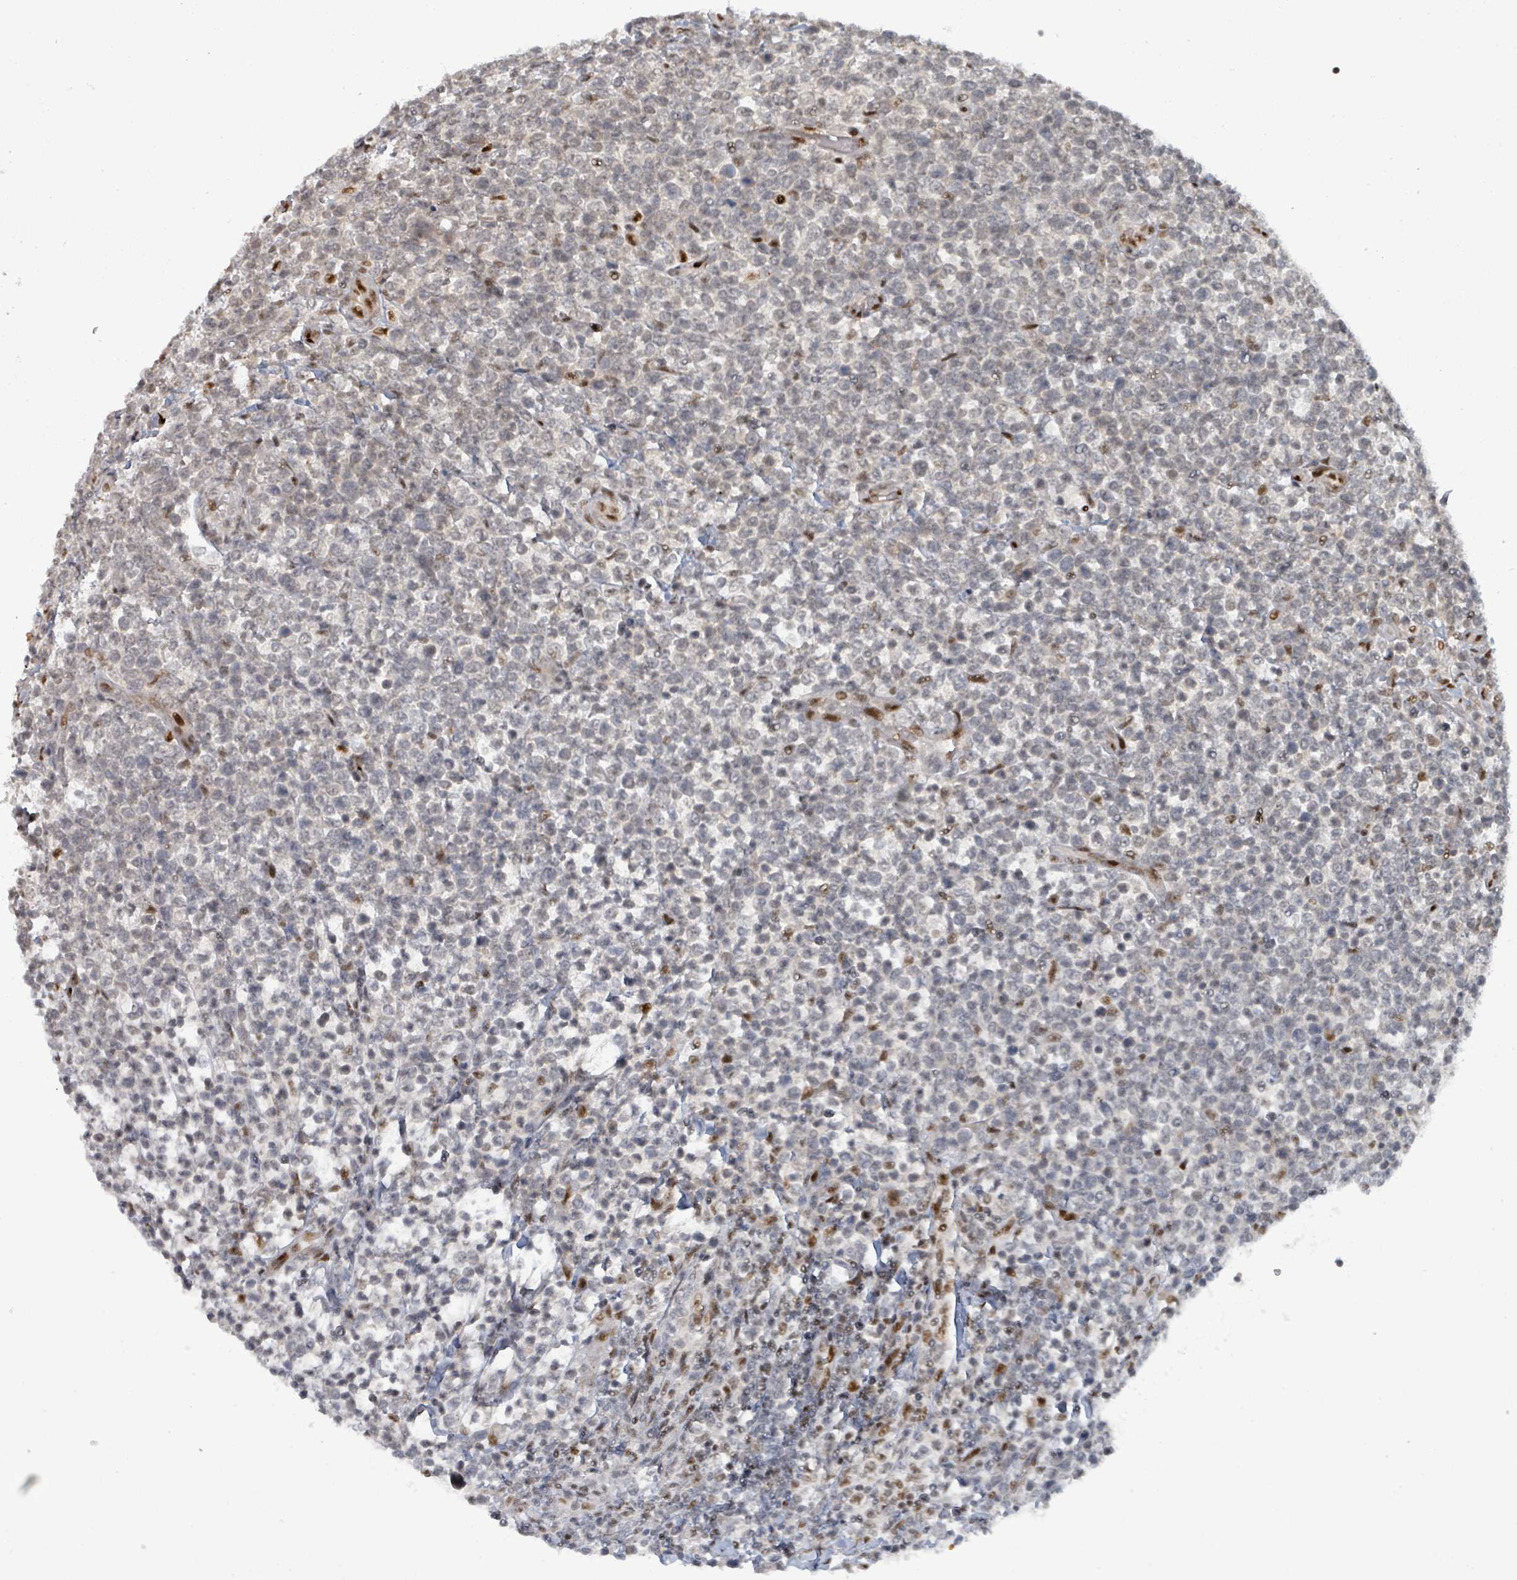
{"staining": {"intensity": "negative", "quantity": "none", "location": "none"}, "tissue": "lymphoma", "cell_type": "Tumor cells", "image_type": "cancer", "snomed": [{"axis": "morphology", "description": "Malignant lymphoma, non-Hodgkin's type, High grade"}, {"axis": "topography", "description": "Soft tissue"}], "caption": "Human lymphoma stained for a protein using IHC reveals no positivity in tumor cells.", "gene": "KLF3", "patient": {"sex": "female", "age": 56}}